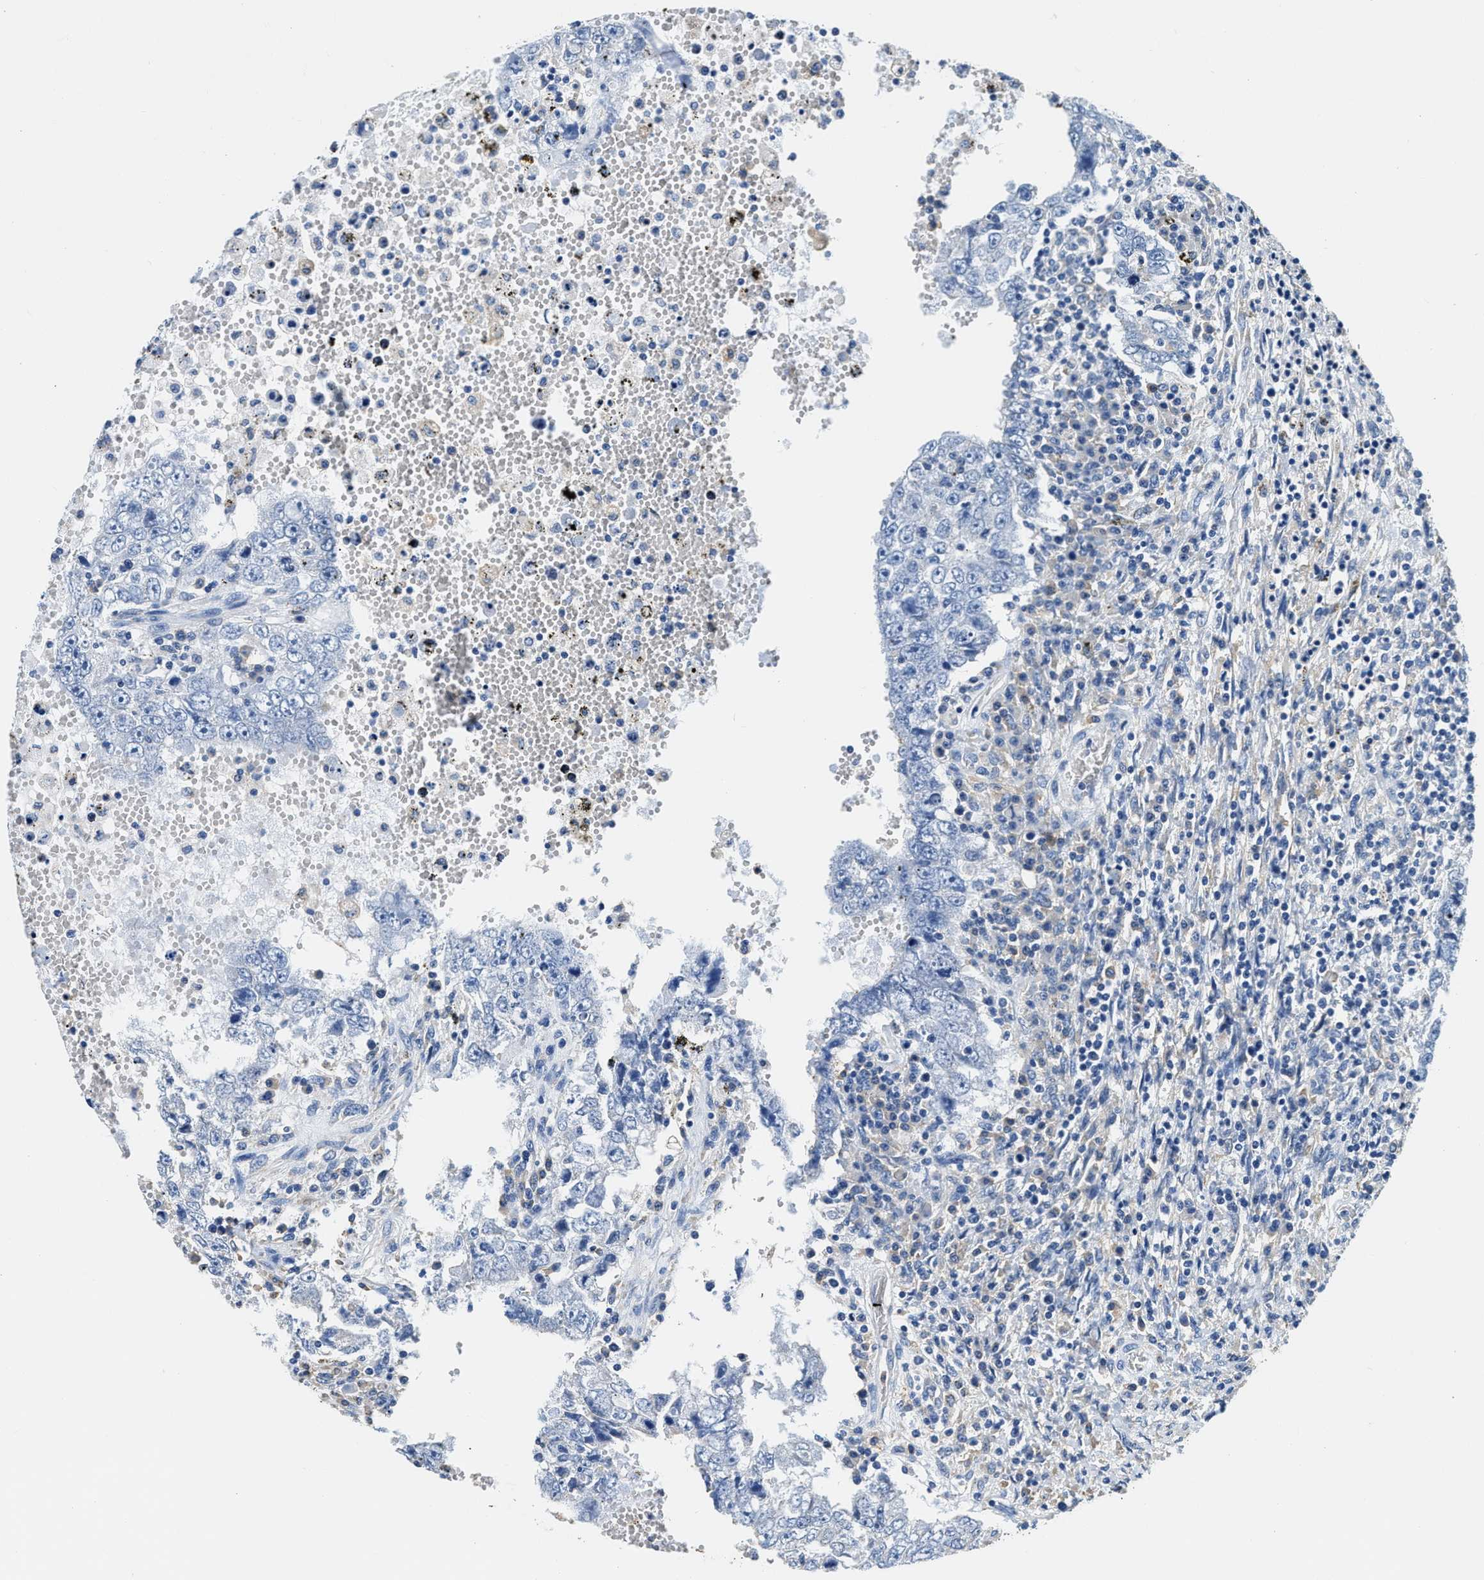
{"staining": {"intensity": "negative", "quantity": "none", "location": "none"}, "tissue": "testis cancer", "cell_type": "Tumor cells", "image_type": "cancer", "snomed": [{"axis": "morphology", "description": "Carcinoma, Embryonal, NOS"}, {"axis": "topography", "description": "Testis"}], "caption": "A high-resolution histopathology image shows immunohistochemistry (IHC) staining of testis cancer, which reveals no significant staining in tumor cells.", "gene": "ZDHHC13", "patient": {"sex": "male", "age": 26}}